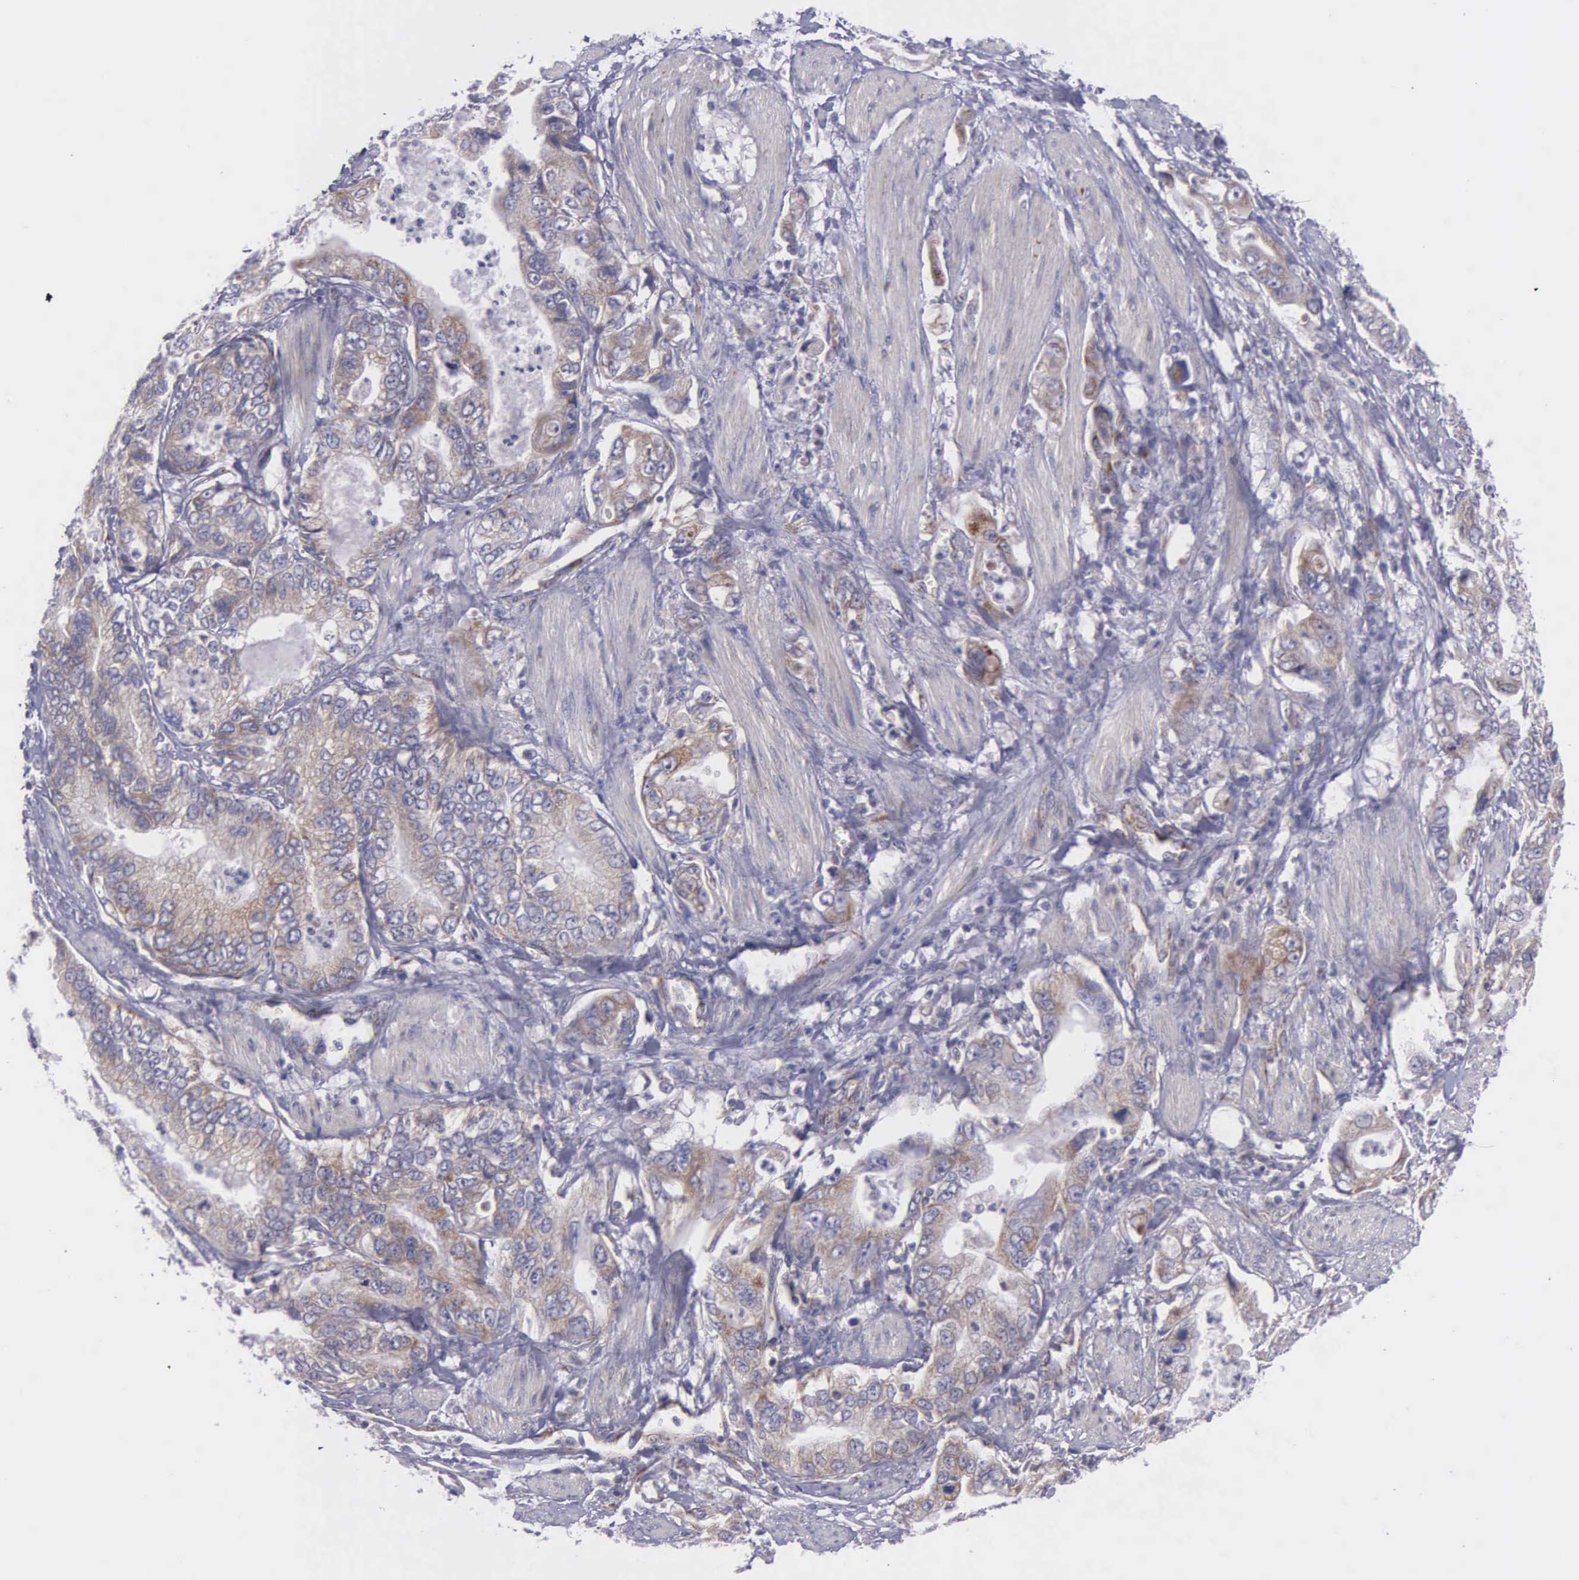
{"staining": {"intensity": "weak", "quantity": ">75%", "location": "cytoplasmic/membranous"}, "tissue": "stomach cancer", "cell_type": "Tumor cells", "image_type": "cancer", "snomed": [{"axis": "morphology", "description": "Adenocarcinoma, NOS"}, {"axis": "topography", "description": "Pancreas"}, {"axis": "topography", "description": "Stomach, upper"}], "caption": "Brown immunohistochemical staining in human stomach adenocarcinoma reveals weak cytoplasmic/membranous positivity in about >75% of tumor cells.", "gene": "SYNJ2BP", "patient": {"sex": "male", "age": 77}}